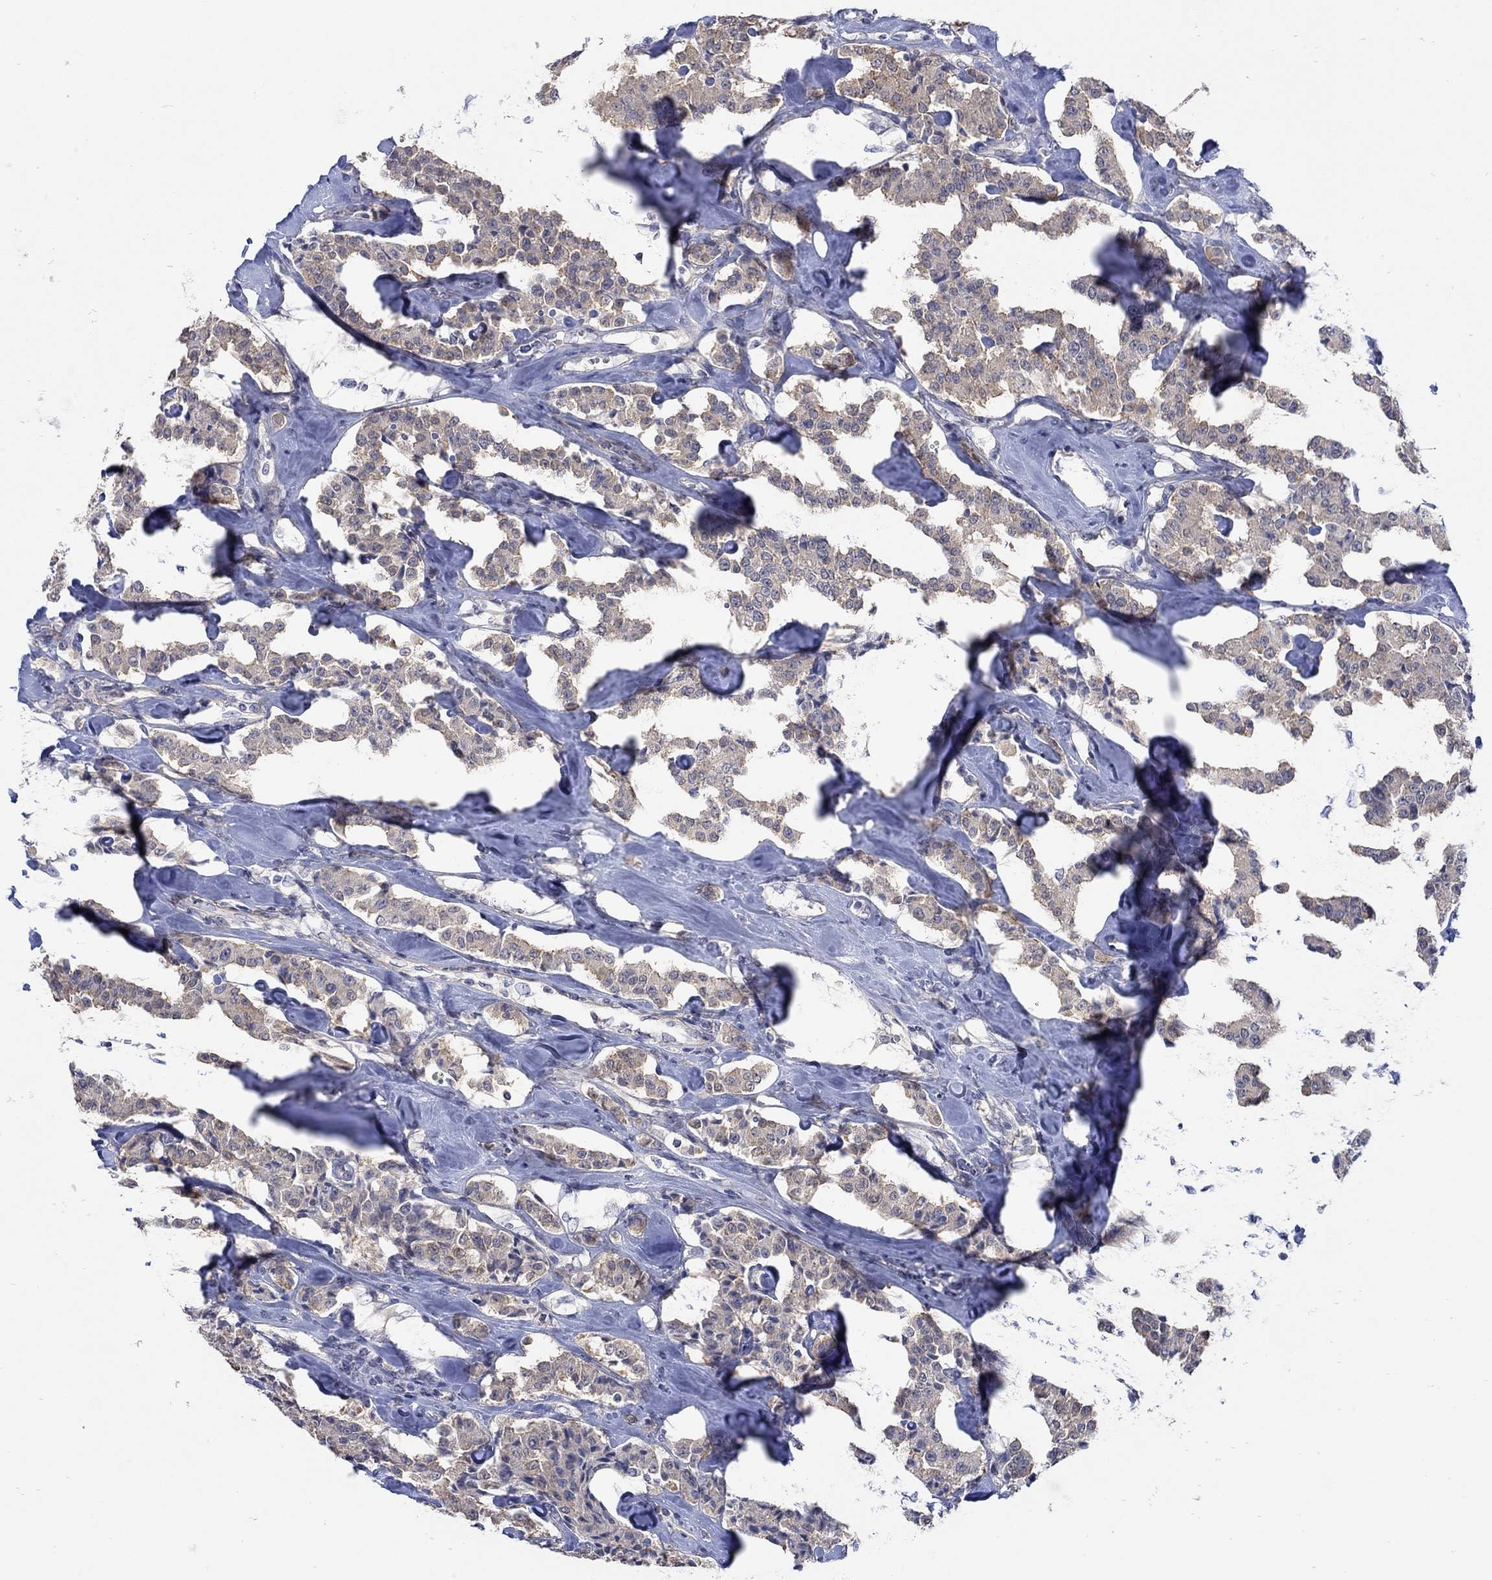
{"staining": {"intensity": "weak", "quantity": ">75%", "location": "cytoplasmic/membranous"}, "tissue": "carcinoid", "cell_type": "Tumor cells", "image_type": "cancer", "snomed": [{"axis": "morphology", "description": "Carcinoid, malignant, NOS"}, {"axis": "topography", "description": "Pancreas"}], "caption": "This histopathology image displays immunohistochemistry staining of human carcinoid, with low weak cytoplasmic/membranous expression in about >75% of tumor cells.", "gene": "SCN7A", "patient": {"sex": "male", "age": 41}}